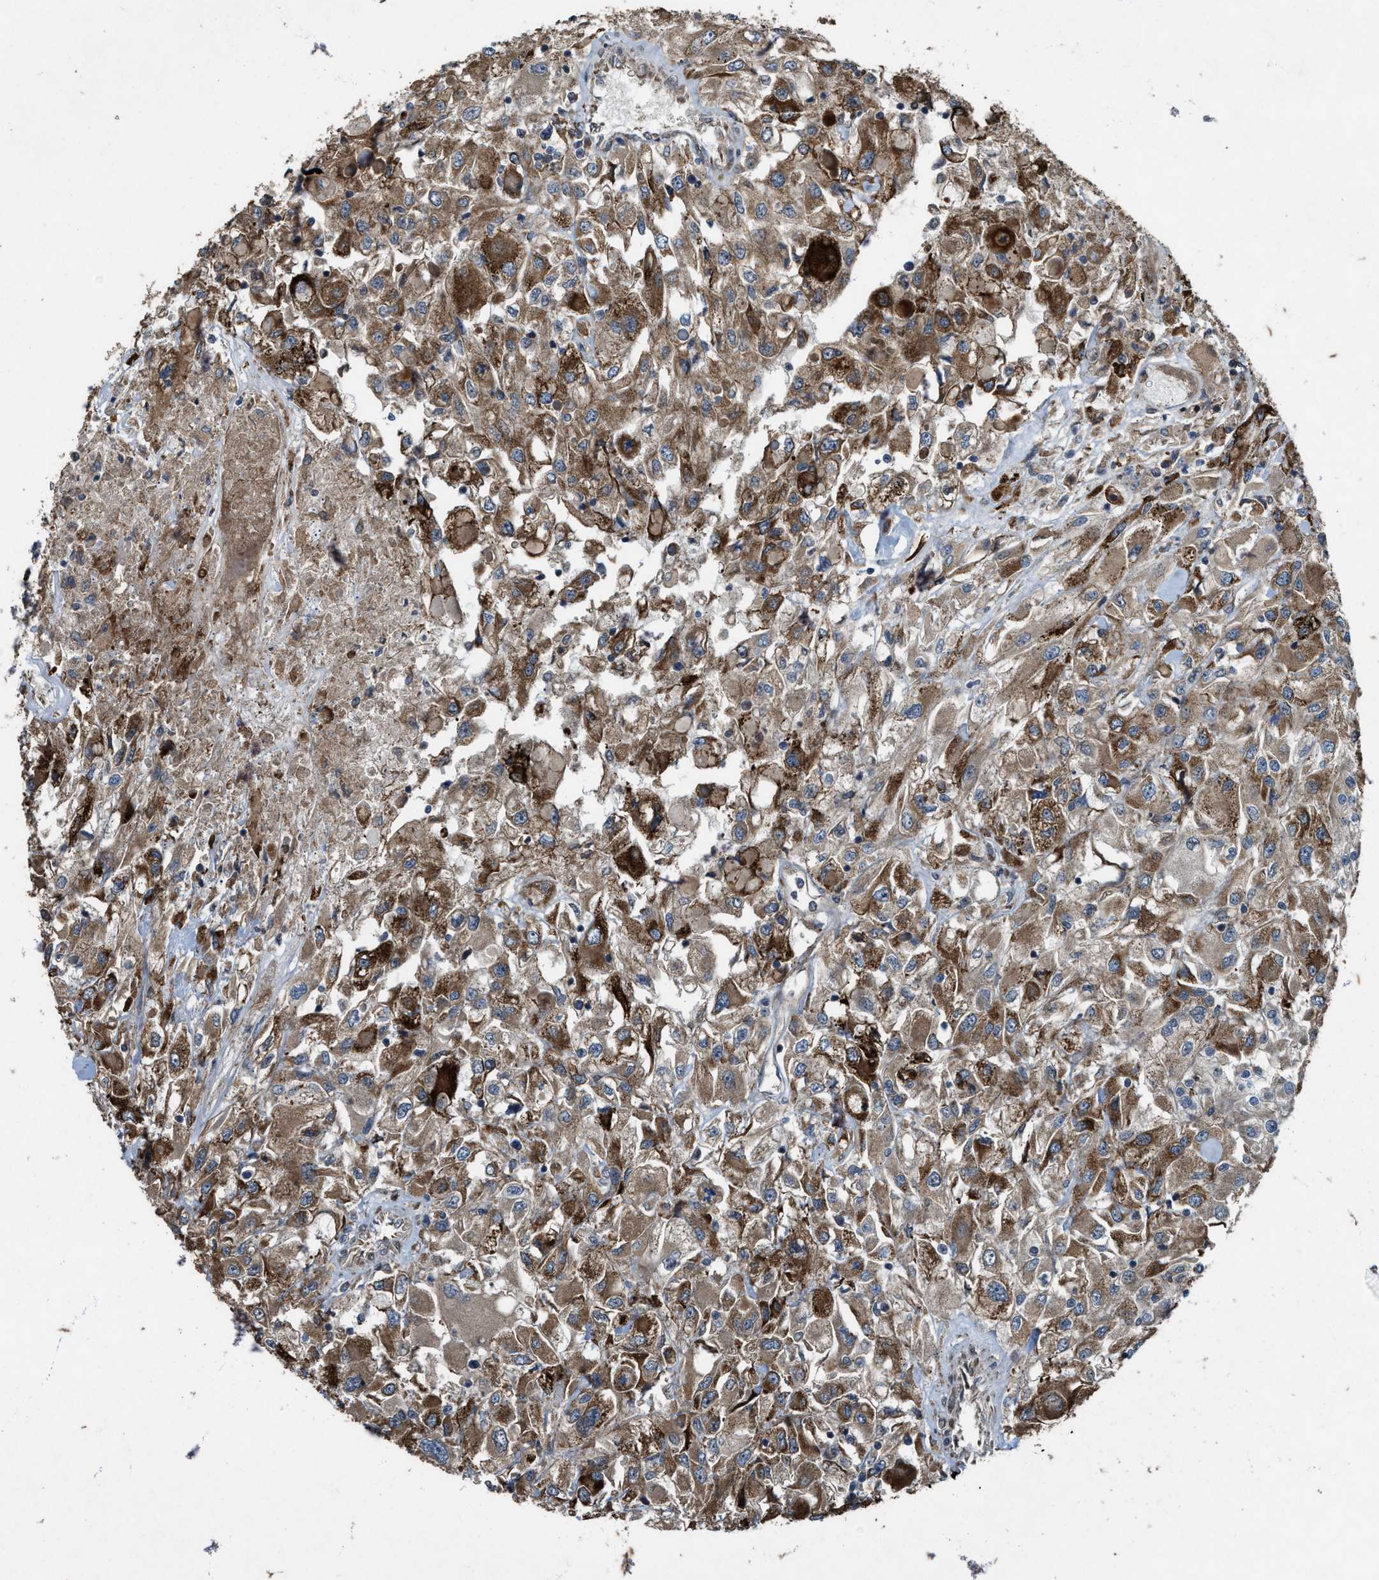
{"staining": {"intensity": "moderate", "quantity": ">75%", "location": "cytoplasmic/membranous"}, "tissue": "renal cancer", "cell_type": "Tumor cells", "image_type": "cancer", "snomed": [{"axis": "morphology", "description": "Adenocarcinoma, NOS"}, {"axis": "topography", "description": "Kidney"}], "caption": "Protein expression by immunohistochemistry displays moderate cytoplasmic/membranous staining in approximately >75% of tumor cells in adenocarcinoma (renal).", "gene": "LRRC72", "patient": {"sex": "female", "age": 52}}